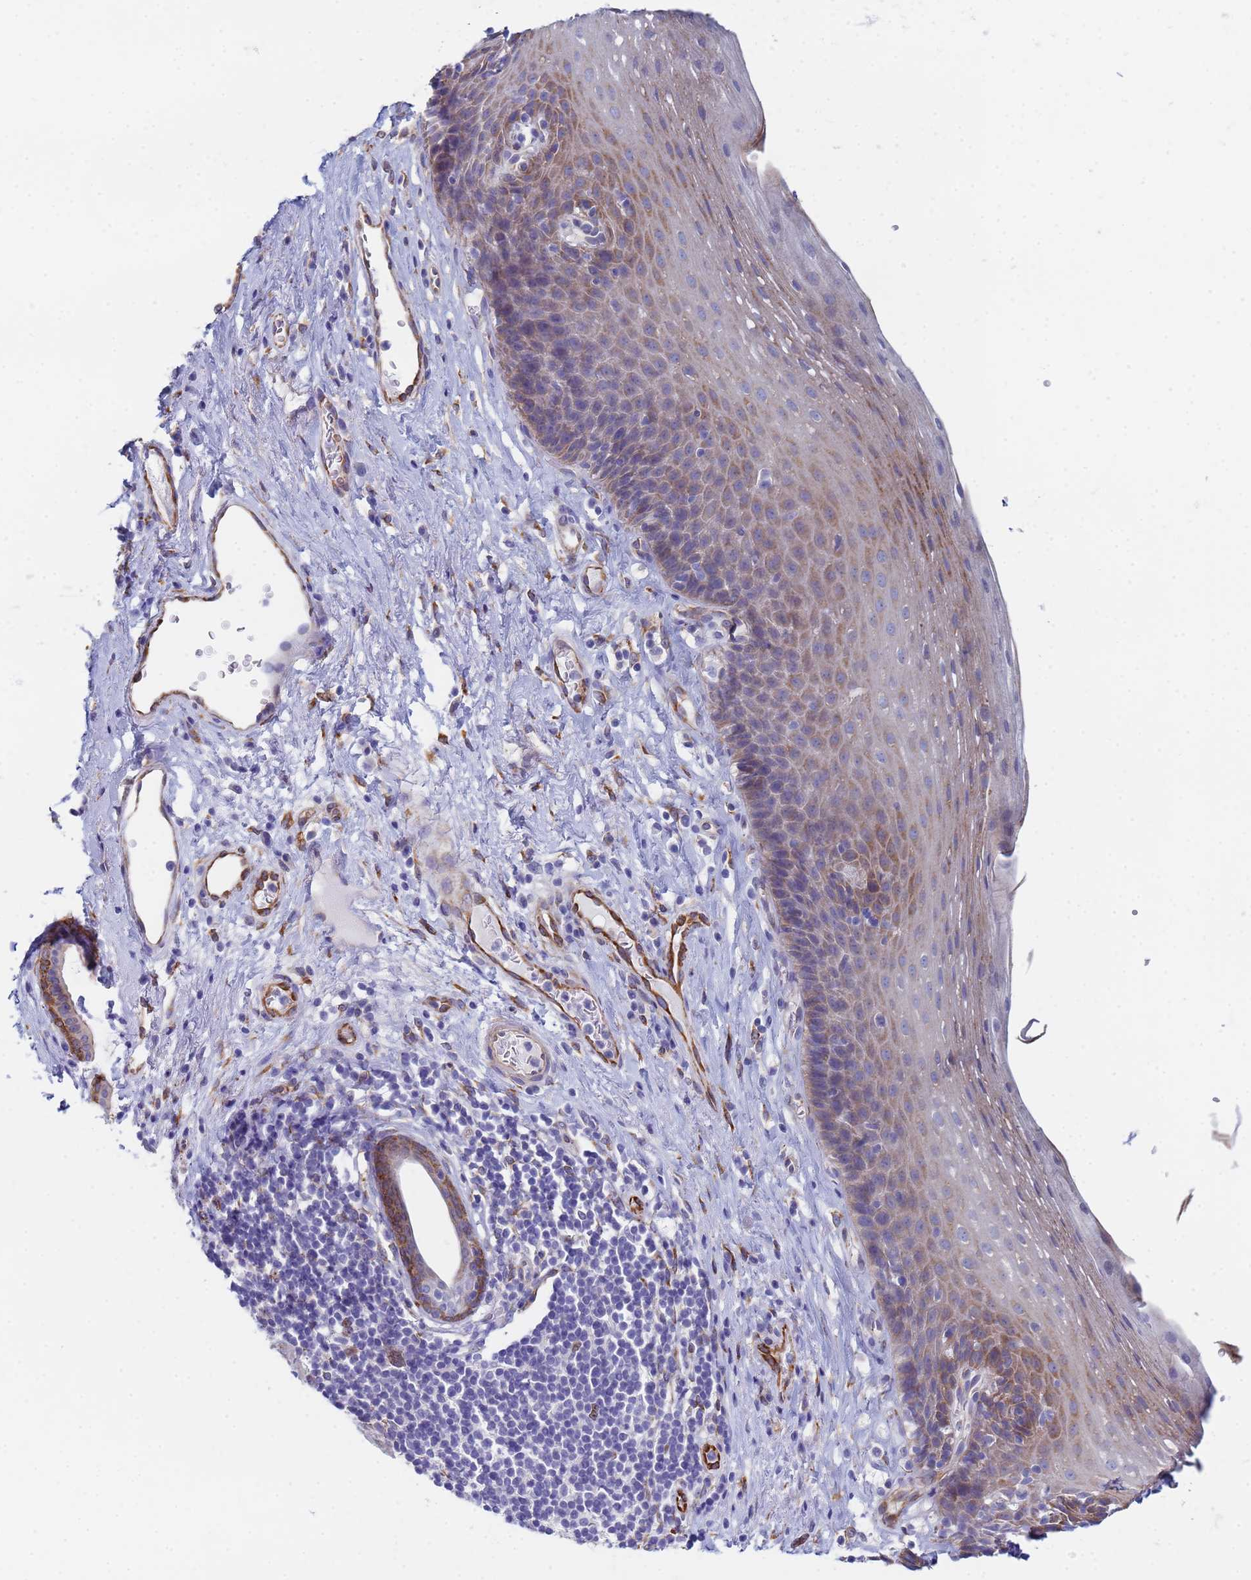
{"staining": {"intensity": "moderate", "quantity": "<25%", "location": "cytoplasmic/membranous"}, "tissue": "esophagus", "cell_type": "Squamous epithelial cells", "image_type": "normal", "snomed": [{"axis": "morphology", "description": "Normal tissue, NOS"}, {"axis": "topography", "description": "Esophagus"}], "caption": "About <25% of squamous epithelial cells in normal esophagus reveal moderate cytoplasmic/membranous protein expression as visualized by brown immunohistochemical staining.", "gene": "GDAP2", "patient": {"sex": "female", "age": 66}}